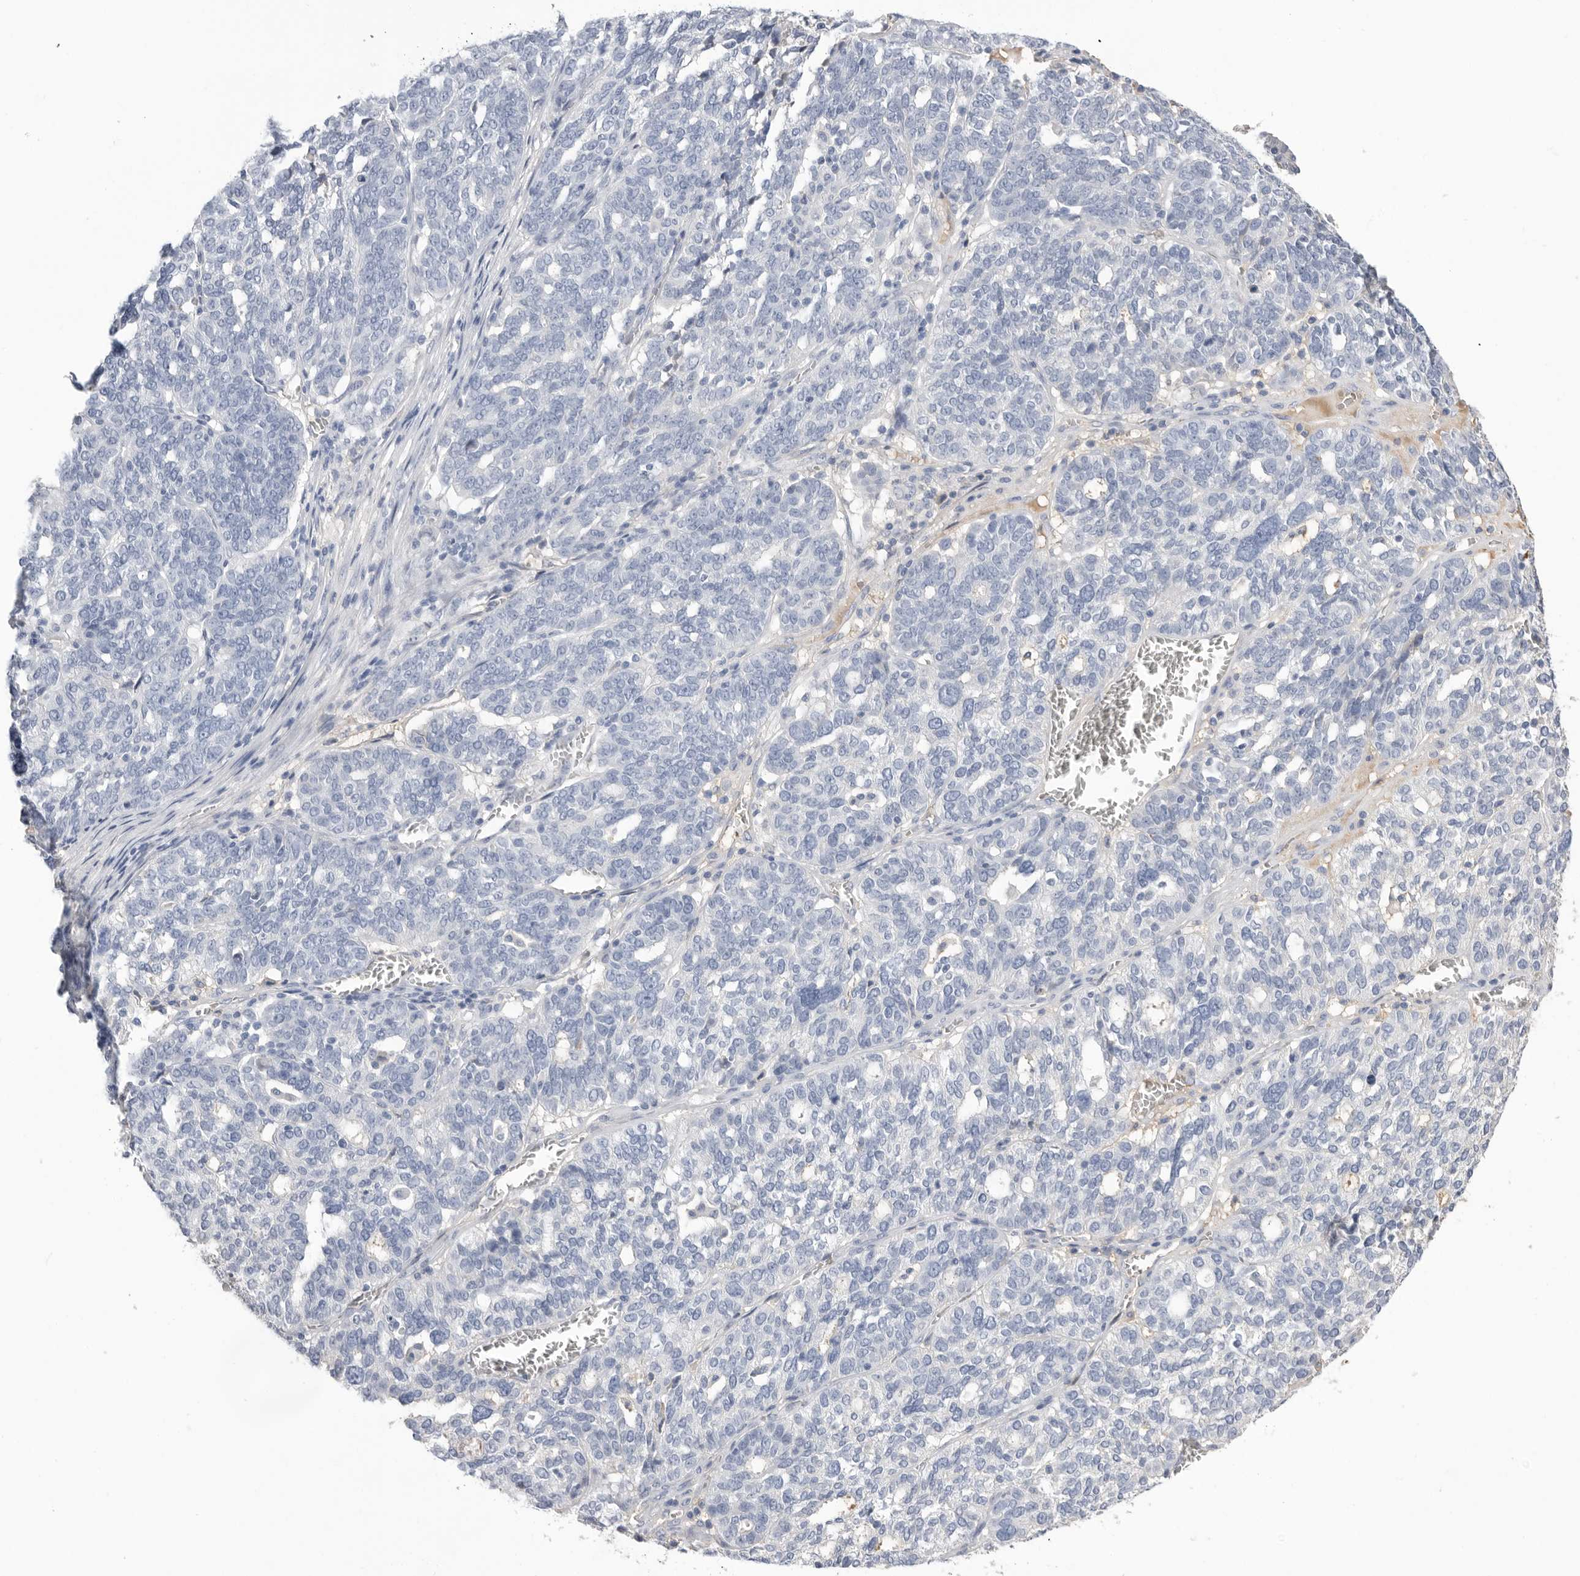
{"staining": {"intensity": "negative", "quantity": "none", "location": "none"}, "tissue": "ovarian cancer", "cell_type": "Tumor cells", "image_type": "cancer", "snomed": [{"axis": "morphology", "description": "Cystadenocarcinoma, serous, NOS"}, {"axis": "topography", "description": "Ovary"}], "caption": "This is an immunohistochemistry (IHC) micrograph of ovarian serous cystadenocarcinoma. There is no positivity in tumor cells.", "gene": "APOA2", "patient": {"sex": "female", "age": 59}}